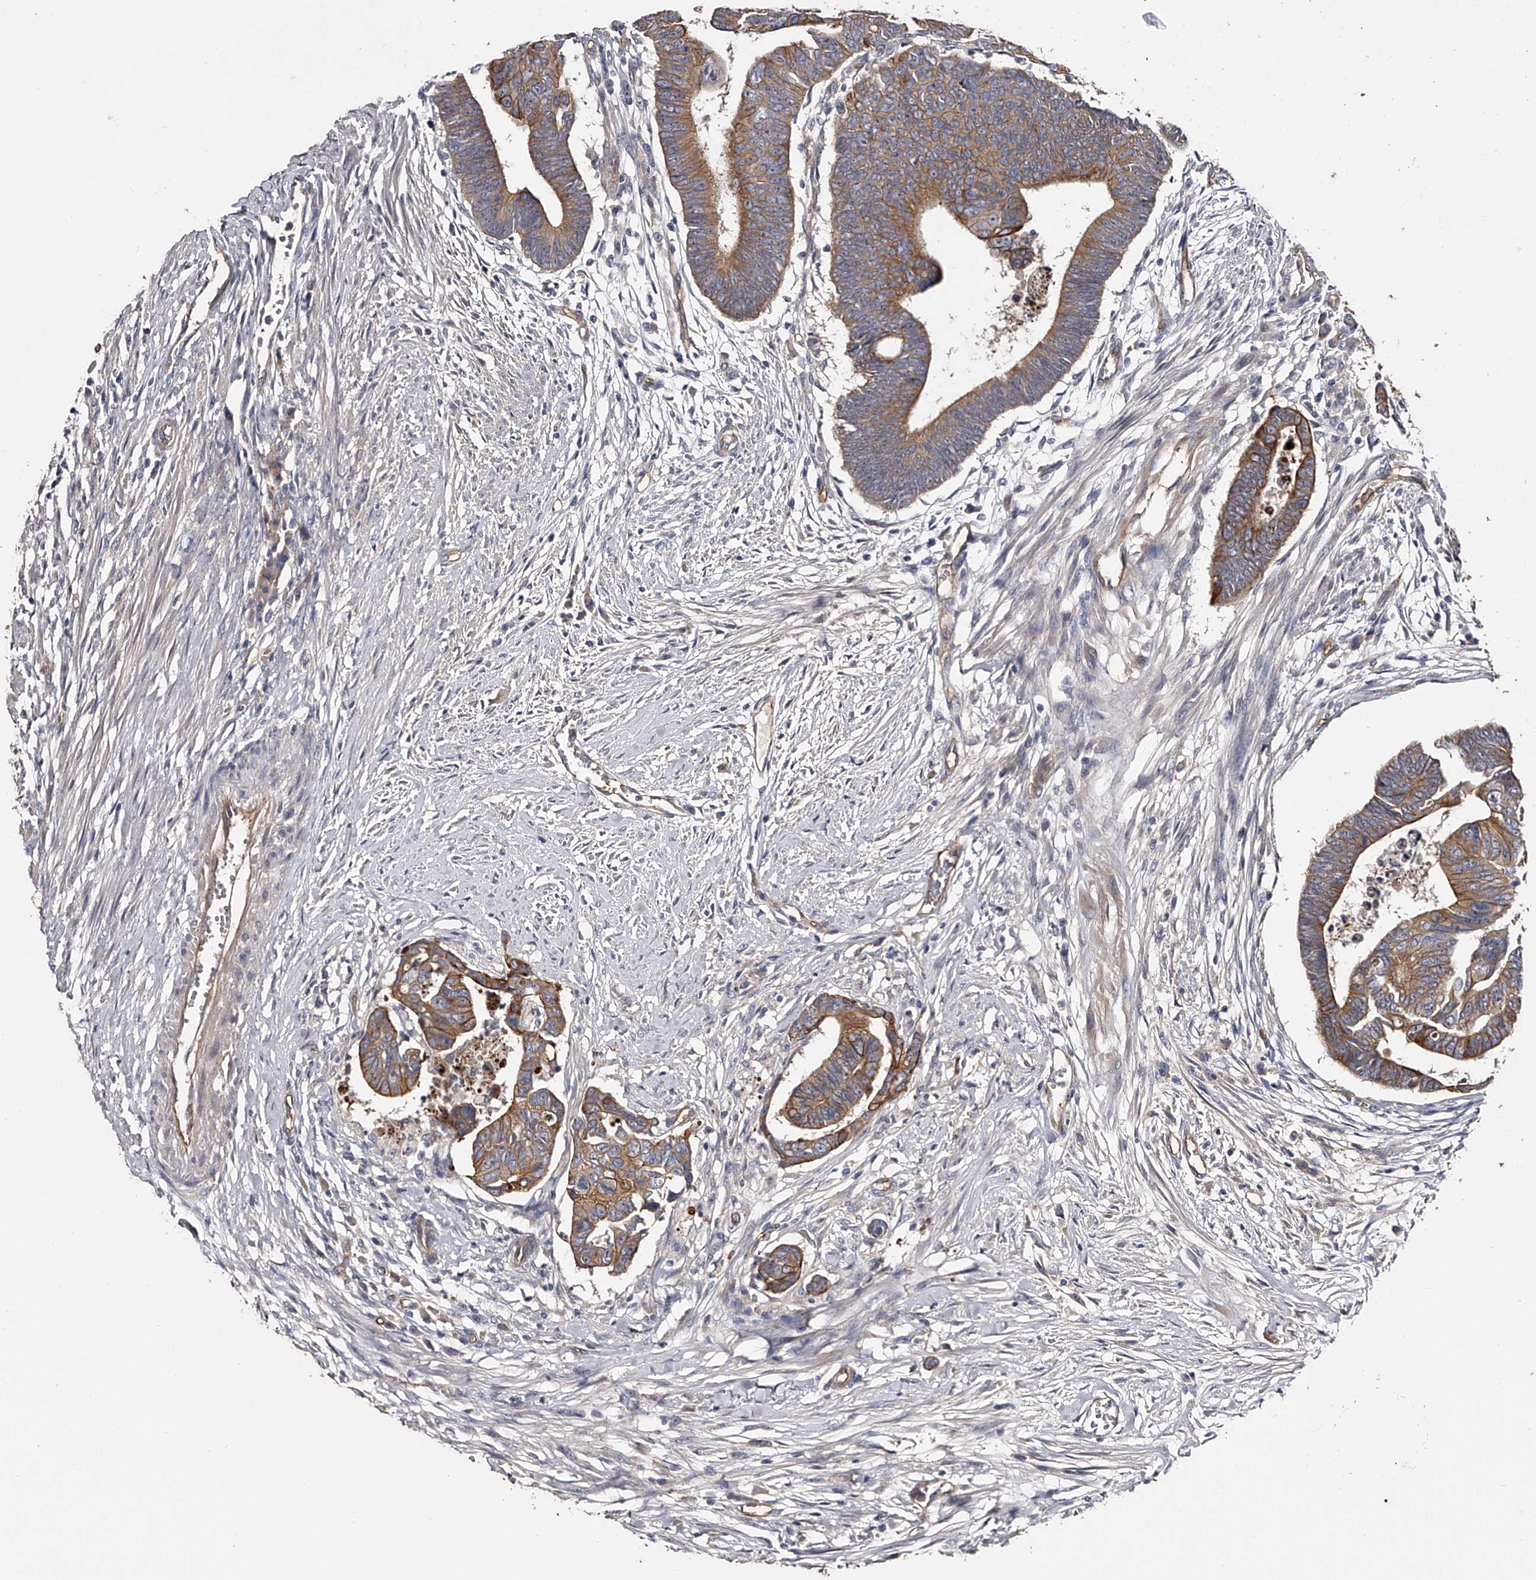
{"staining": {"intensity": "strong", "quantity": ">75%", "location": "cytoplasmic/membranous"}, "tissue": "colorectal cancer", "cell_type": "Tumor cells", "image_type": "cancer", "snomed": [{"axis": "morphology", "description": "Adenocarcinoma, NOS"}, {"axis": "topography", "description": "Rectum"}], "caption": "Tumor cells display high levels of strong cytoplasmic/membranous staining in about >75% of cells in adenocarcinoma (colorectal).", "gene": "MDN1", "patient": {"sex": "female", "age": 65}}